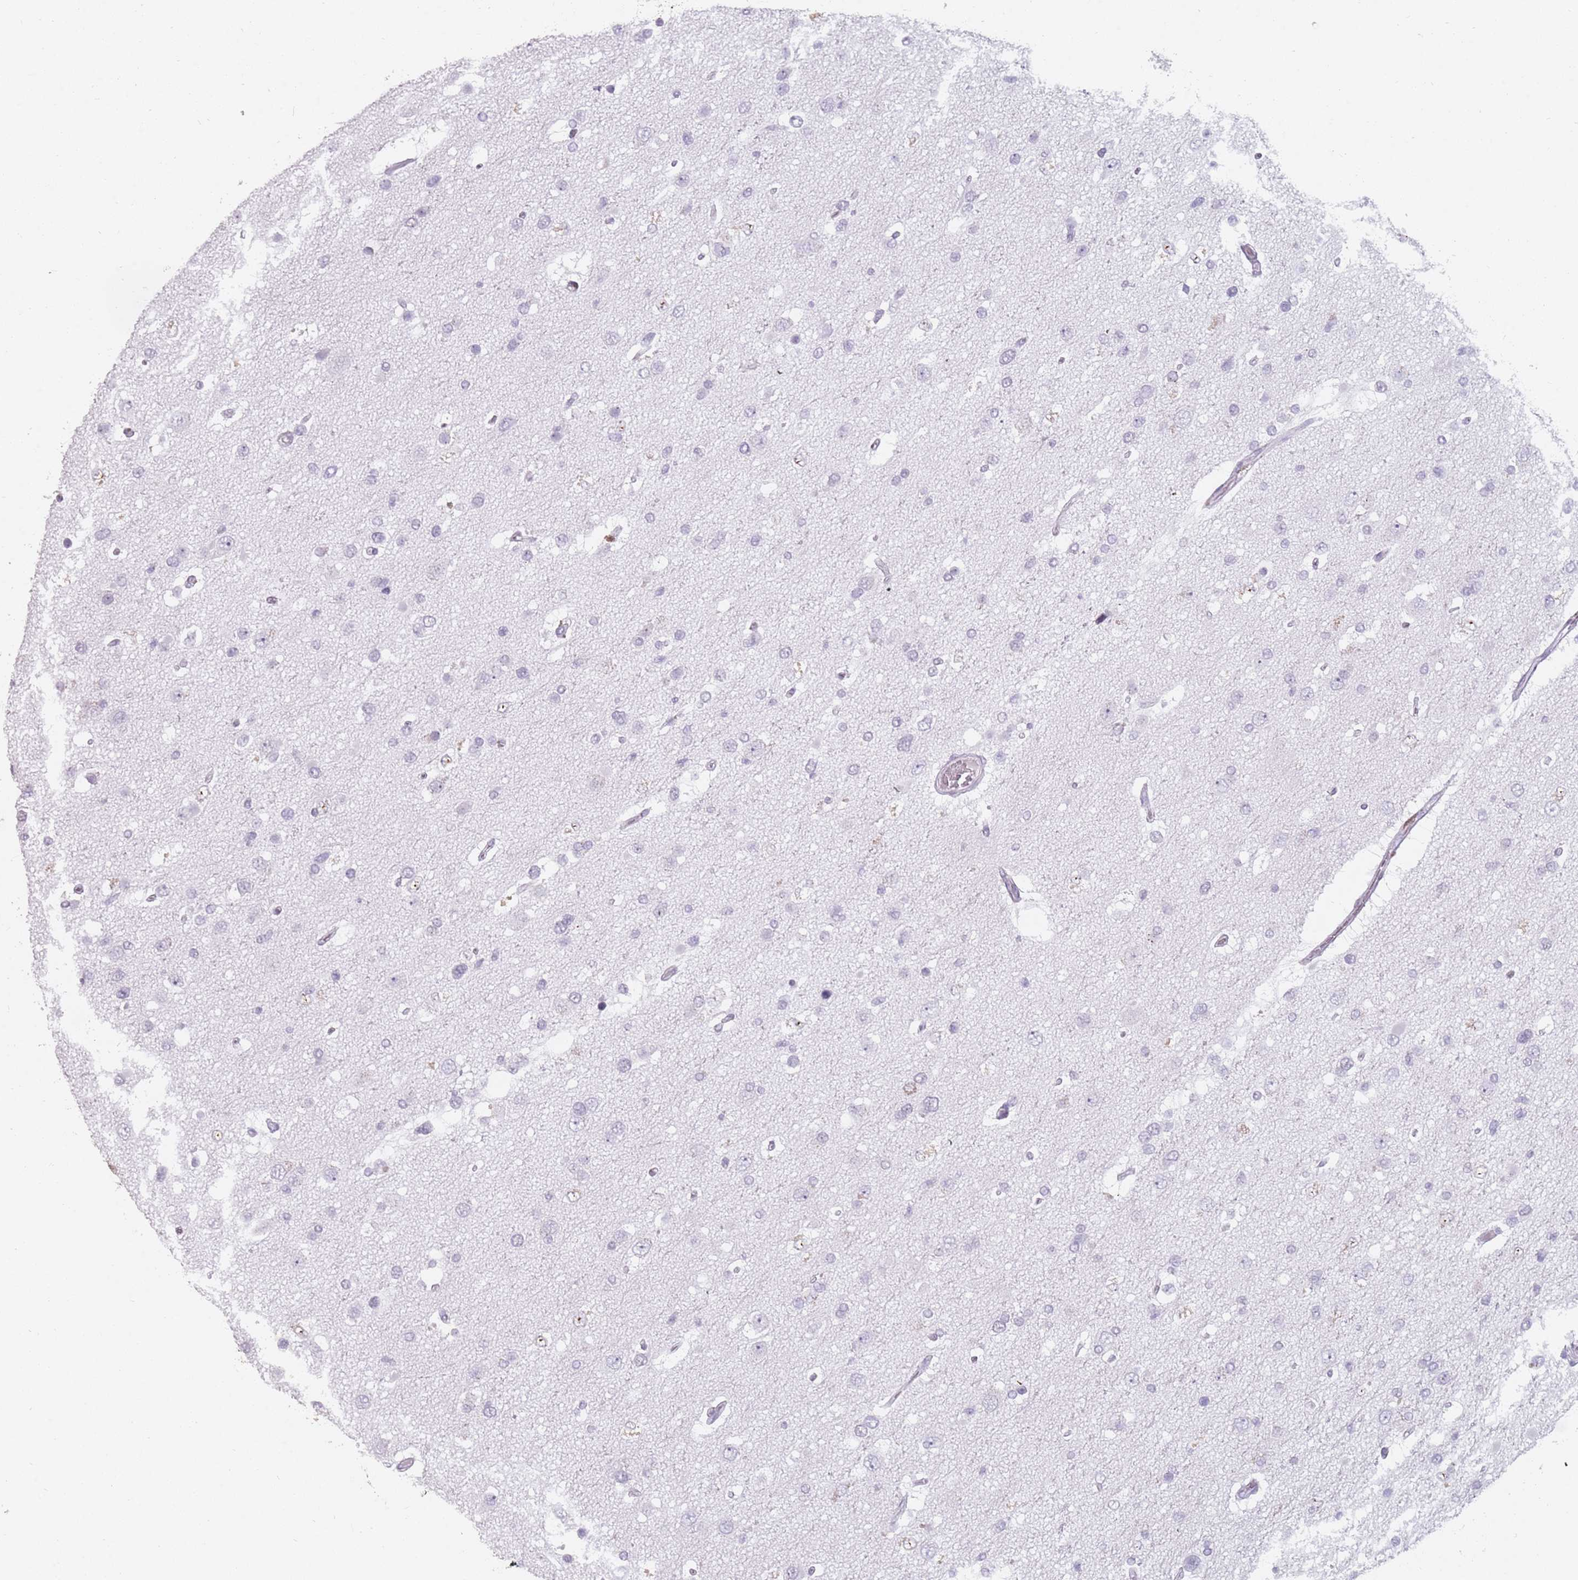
{"staining": {"intensity": "negative", "quantity": "none", "location": "none"}, "tissue": "glioma", "cell_type": "Tumor cells", "image_type": "cancer", "snomed": [{"axis": "morphology", "description": "Glioma, malignant, High grade"}, {"axis": "topography", "description": "Brain"}], "caption": "Glioma was stained to show a protein in brown. There is no significant staining in tumor cells.", "gene": "DDX4", "patient": {"sex": "male", "age": 53}}